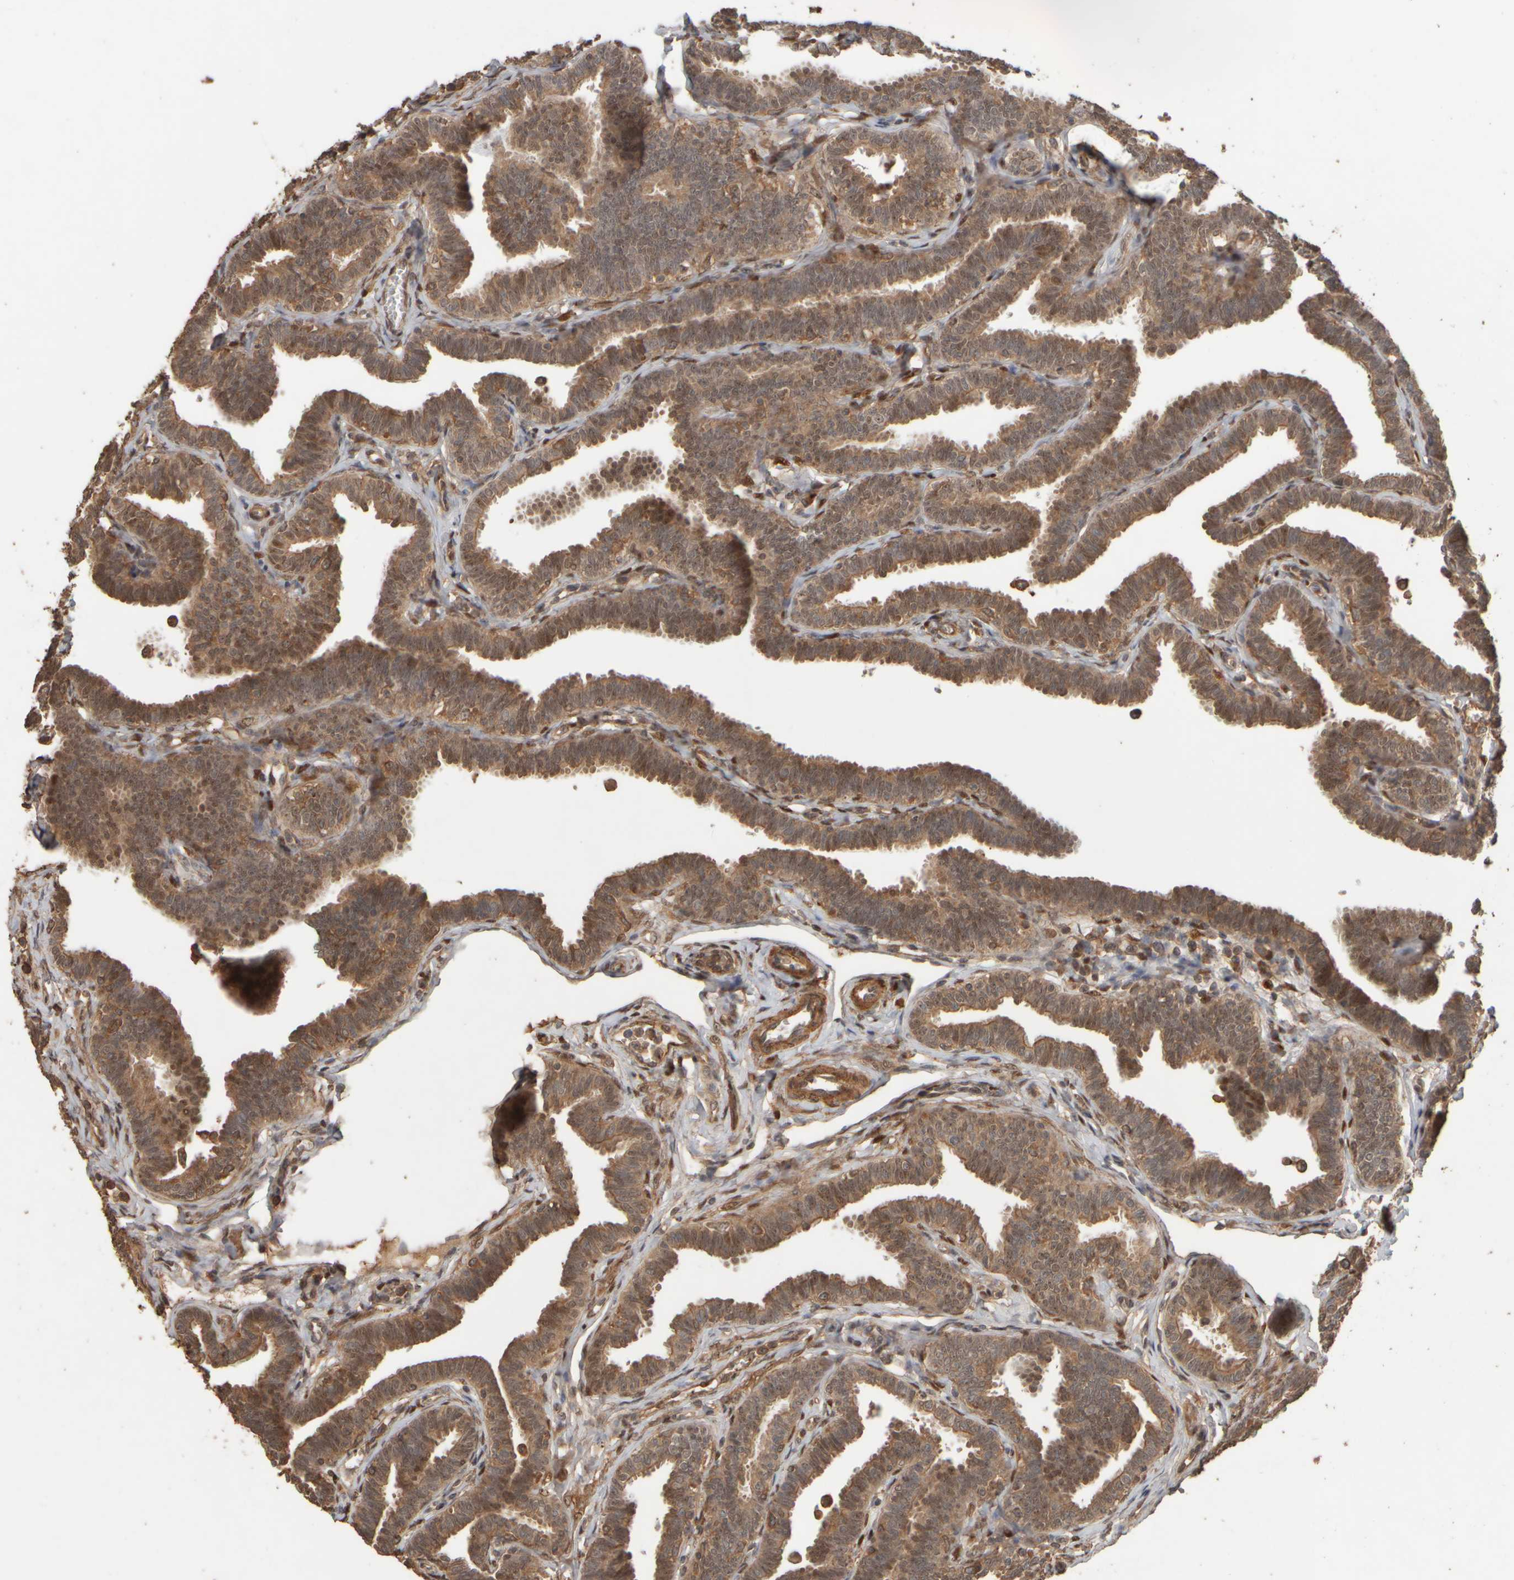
{"staining": {"intensity": "moderate", "quantity": ">75%", "location": "cytoplasmic/membranous,nuclear"}, "tissue": "fallopian tube", "cell_type": "Glandular cells", "image_type": "normal", "snomed": [{"axis": "morphology", "description": "Normal tissue, NOS"}, {"axis": "topography", "description": "Fallopian tube"}, {"axis": "topography", "description": "Ovary"}], "caption": "Protein expression analysis of benign fallopian tube displays moderate cytoplasmic/membranous,nuclear expression in about >75% of glandular cells. The staining was performed using DAB (3,3'-diaminobenzidine) to visualize the protein expression in brown, while the nuclei were stained in blue with hematoxylin (Magnification: 20x).", "gene": "SPHK1", "patient": {"sex": "female", "age": 23}}